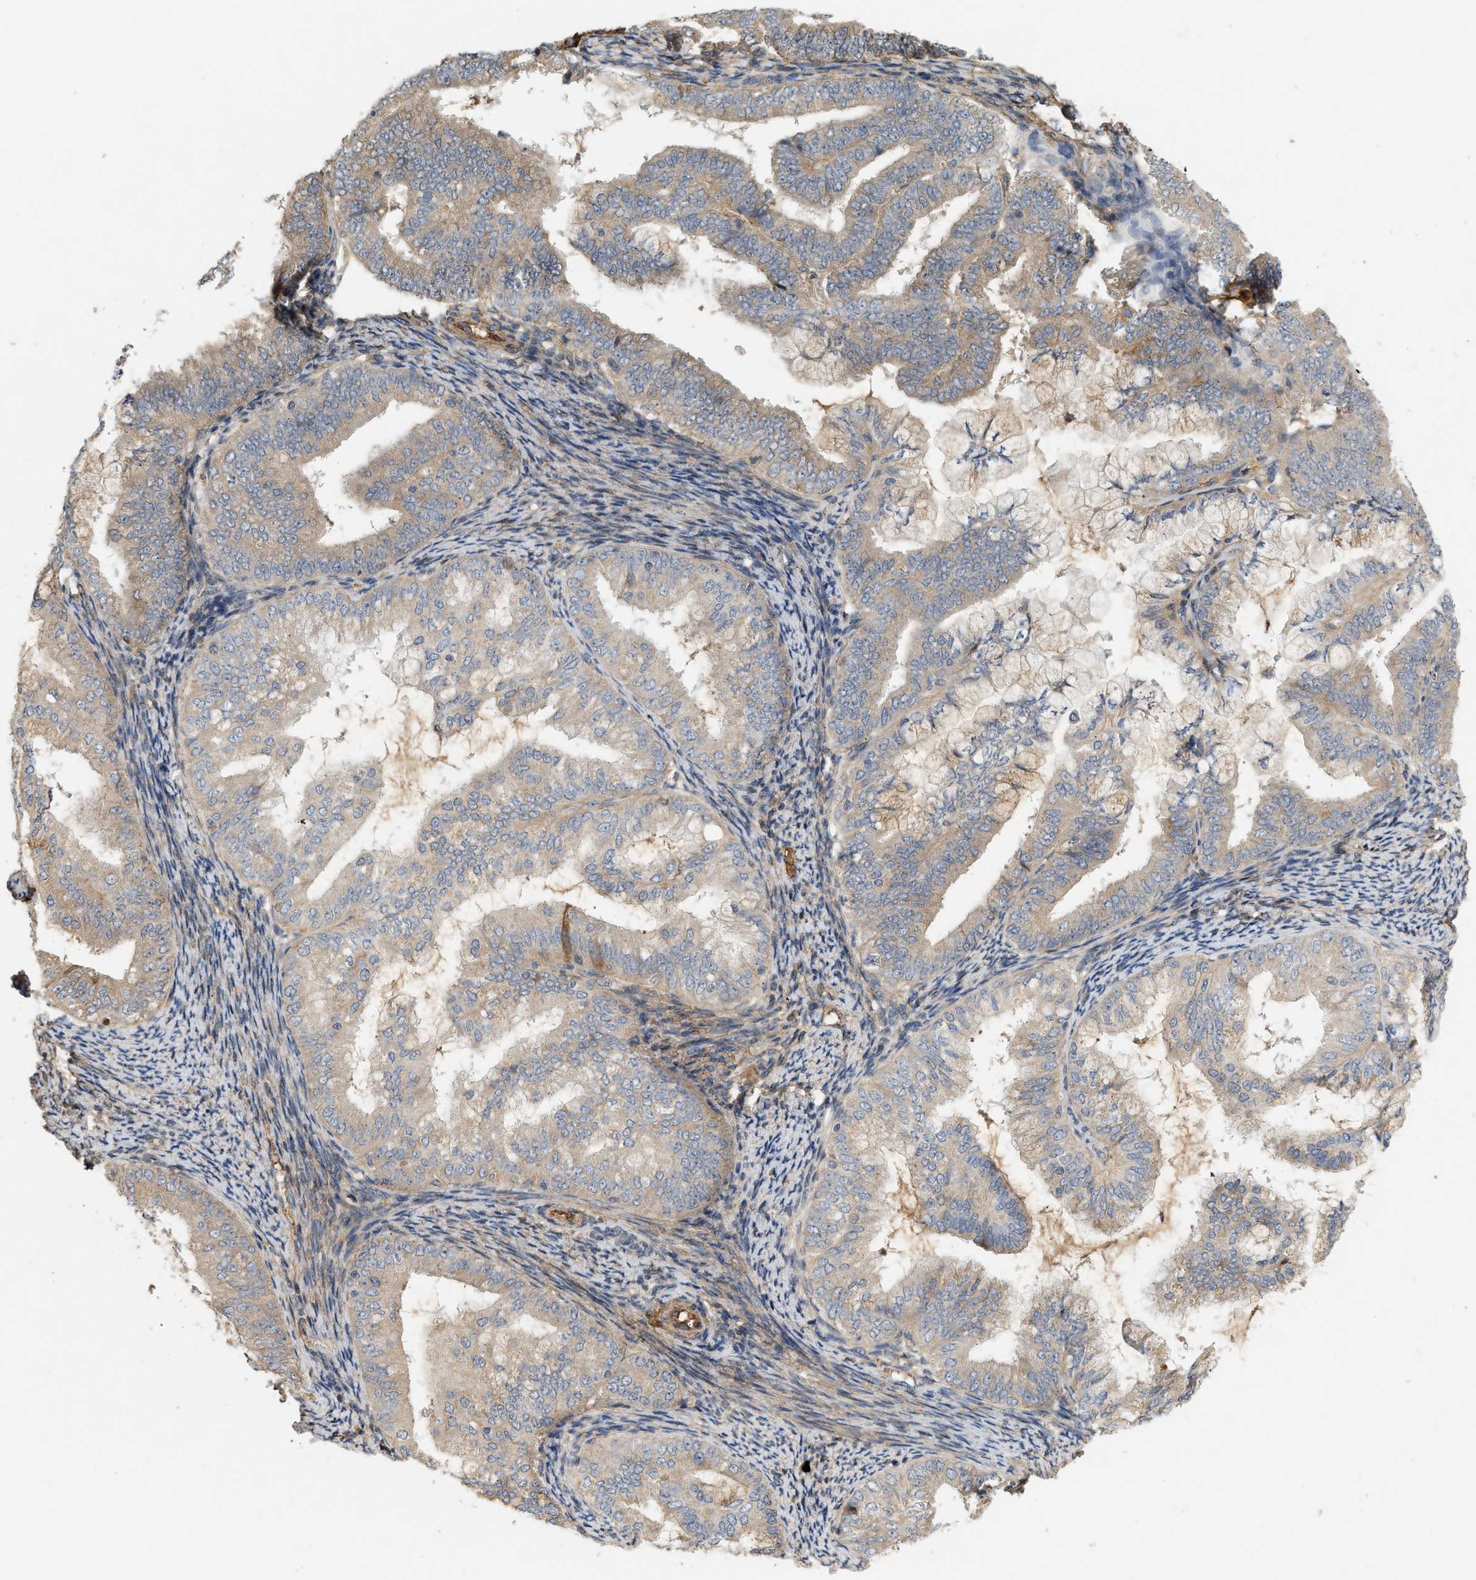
{"staining": {"intensity": "moderate", "quantity": ">75%", "location": "cytoplasmic/membranous"}, "tissue": "endometrial cancer", "cell_type": "Tumor cells", "image_type": "cancer", "snomed": [{"axis": "morphology", "description": "Adenocarcinoma, NOS"}, {"axis": "topography", "description": "Endometrium"}], "caption": "Protein staining of endometrial cancer tissue shows moderate cytoplasmic/membranous positivity in approximately >75% of tumor cells. The staining is performed using DAB (3,3'-diaminobenzidine) brown chromogen to label protein expression. The nuclei are counter-stained blue using hematoxylin.", "gene": "F8", "patient": {"sex": "female", "age": 63}}